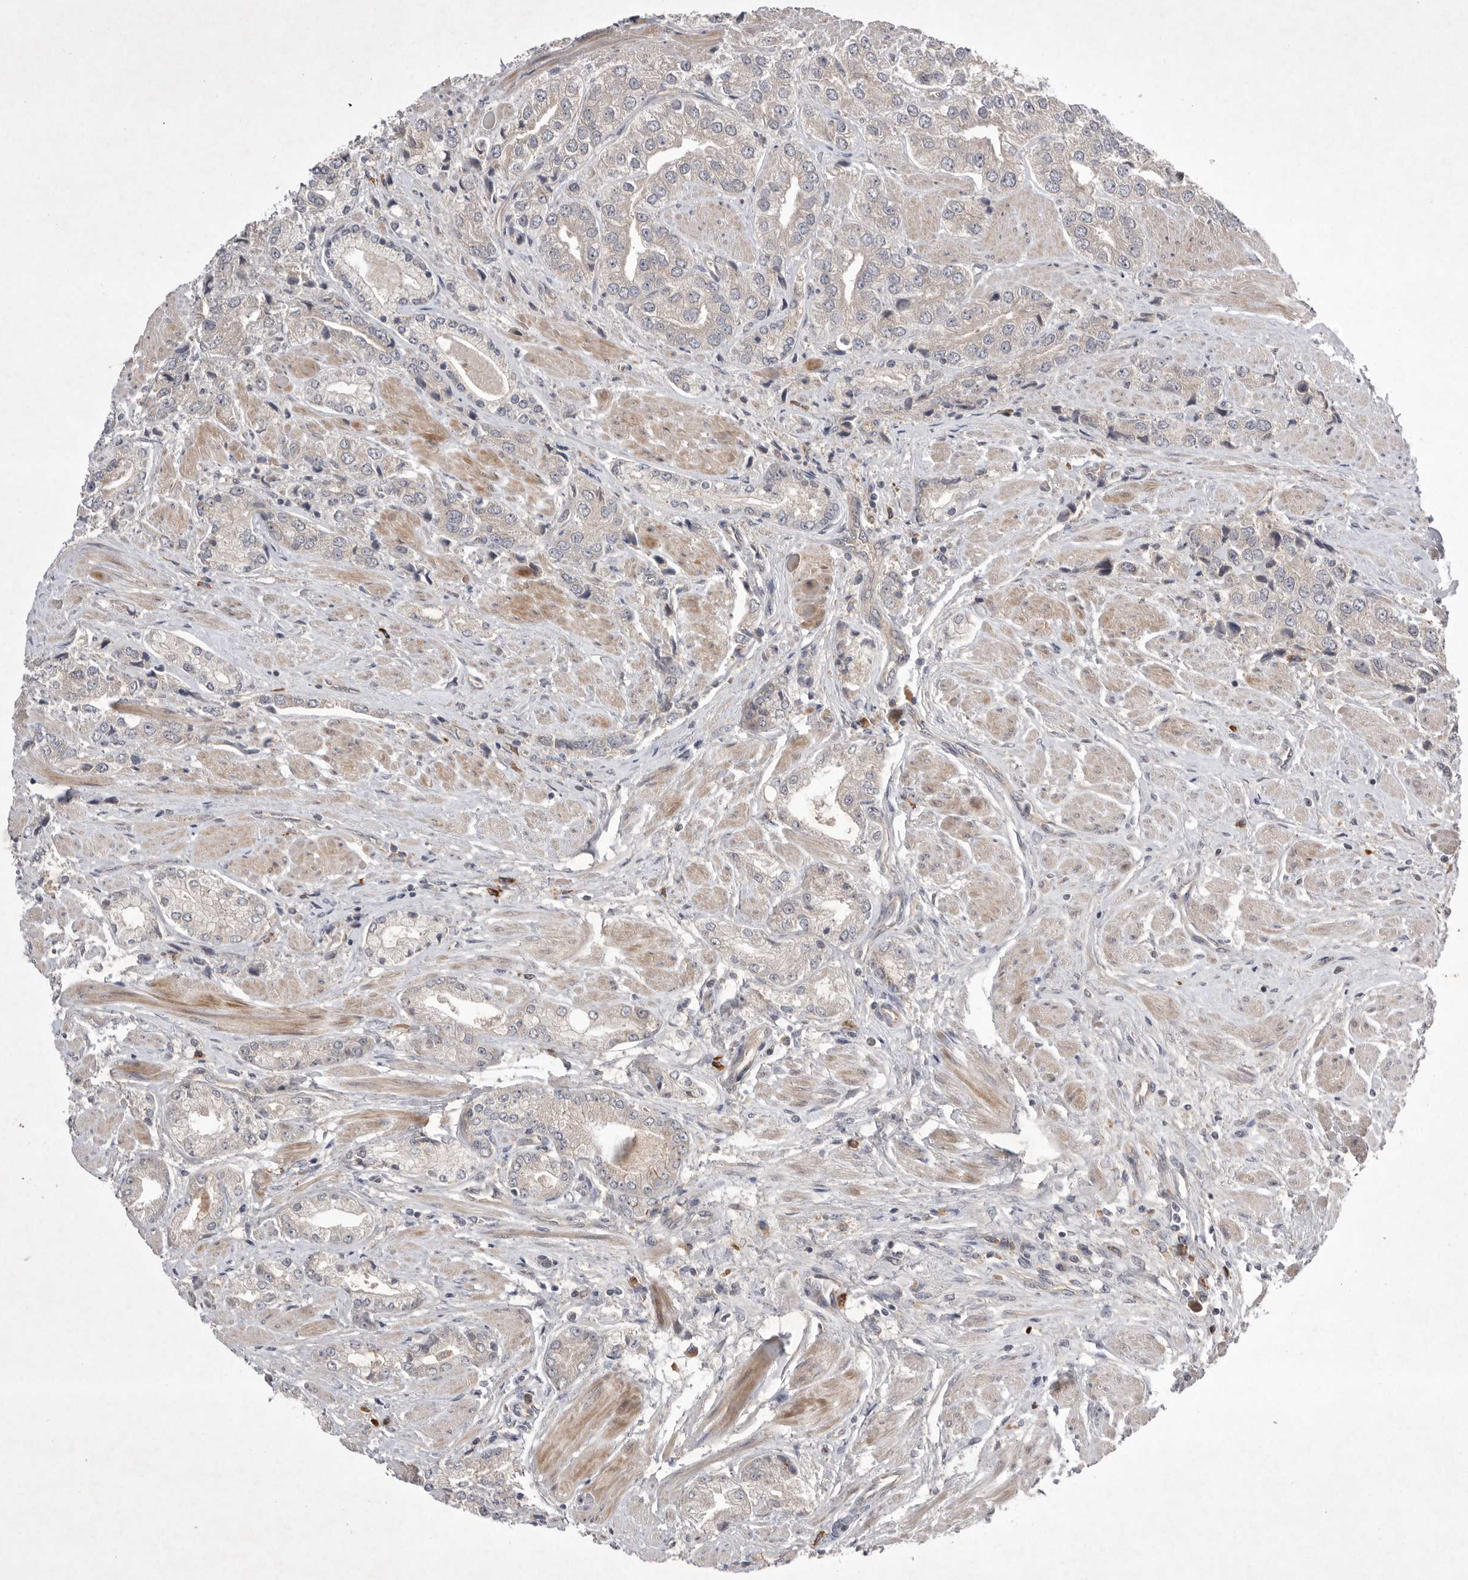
{"staining": {"intensity": "negative", "quantity": "none", "location": "none"}, "tissue": "prostate cancer", "cell_type": "Tumor cells", "image_type": "cancer", "snomed": [{"axis": "morphology", "description": "Adenocarcinoma, High grade"}, {"axis": "topography", "description": "Prostate"}], "caption": "Immunohistochemistry (IHC) image of neoplastic tissue: prostate high-grade adenocarcinoma stained with DAB (3,3'-diaminobenzidine) displays no significant protein expression in tumor cells.", "gene": "NRCAM", "patient": {"sex": "male", "age": 50}}